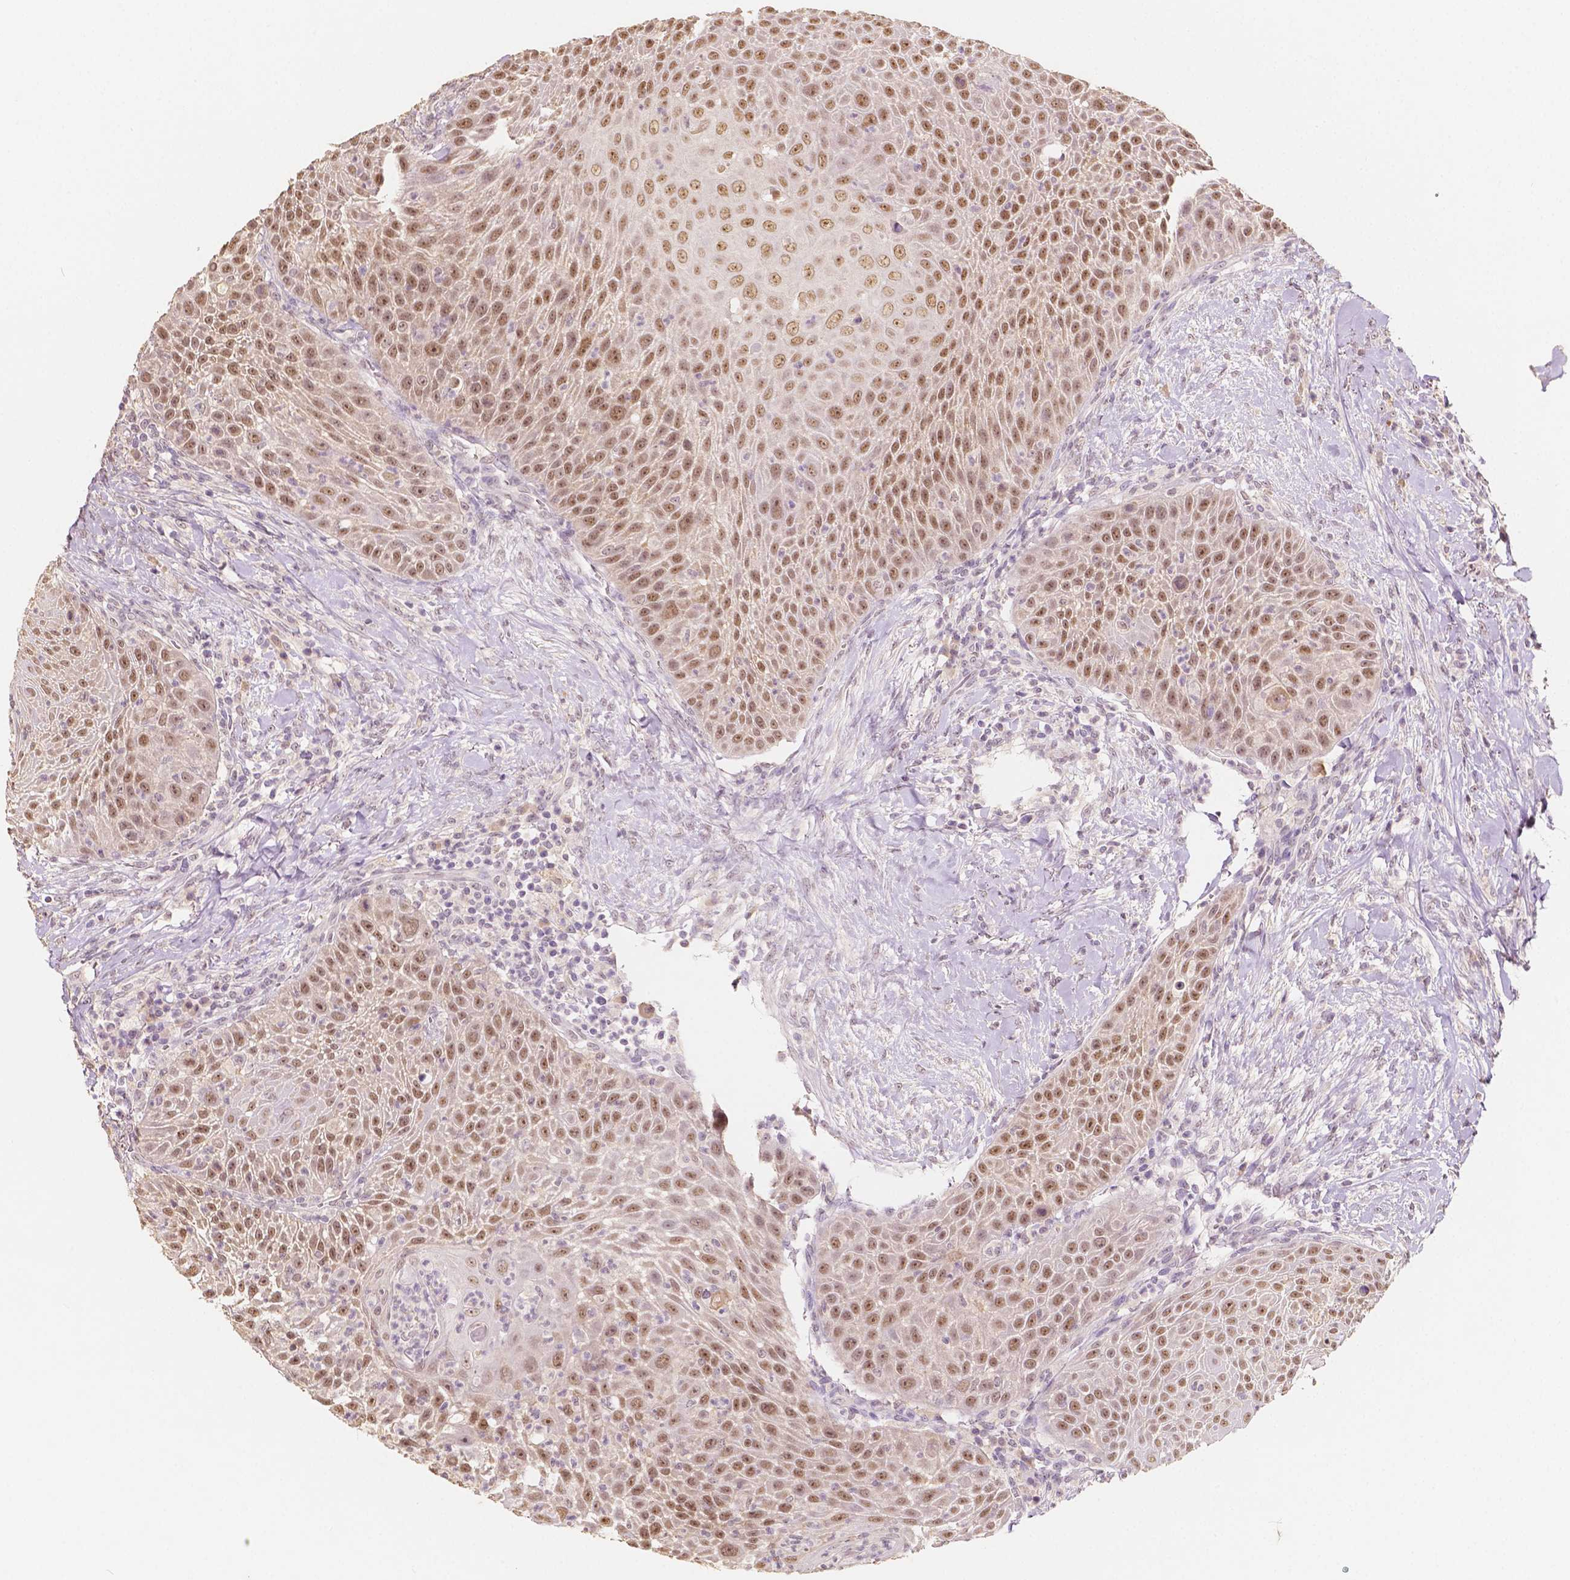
{"staining": {"intensity": "moderate", "quantity": ">75%", "location": "nuclear"}, "tissue": "head and neck cancer", "cell_type": "Tumor cells", "image_type": "cancer", "snomed": [{"axis": "morphology", "description": "Squamous cell carcinoma, NOS"}, {"axis": "topography", "description": "Head-Neck"}], "caption": "Moderate nuclear staining for a protein is seen in about >75% of tumor cells of head and neck cancer using IHC.", "gene": "SOX15", "patient": {"sex": "male", "age": 69}}